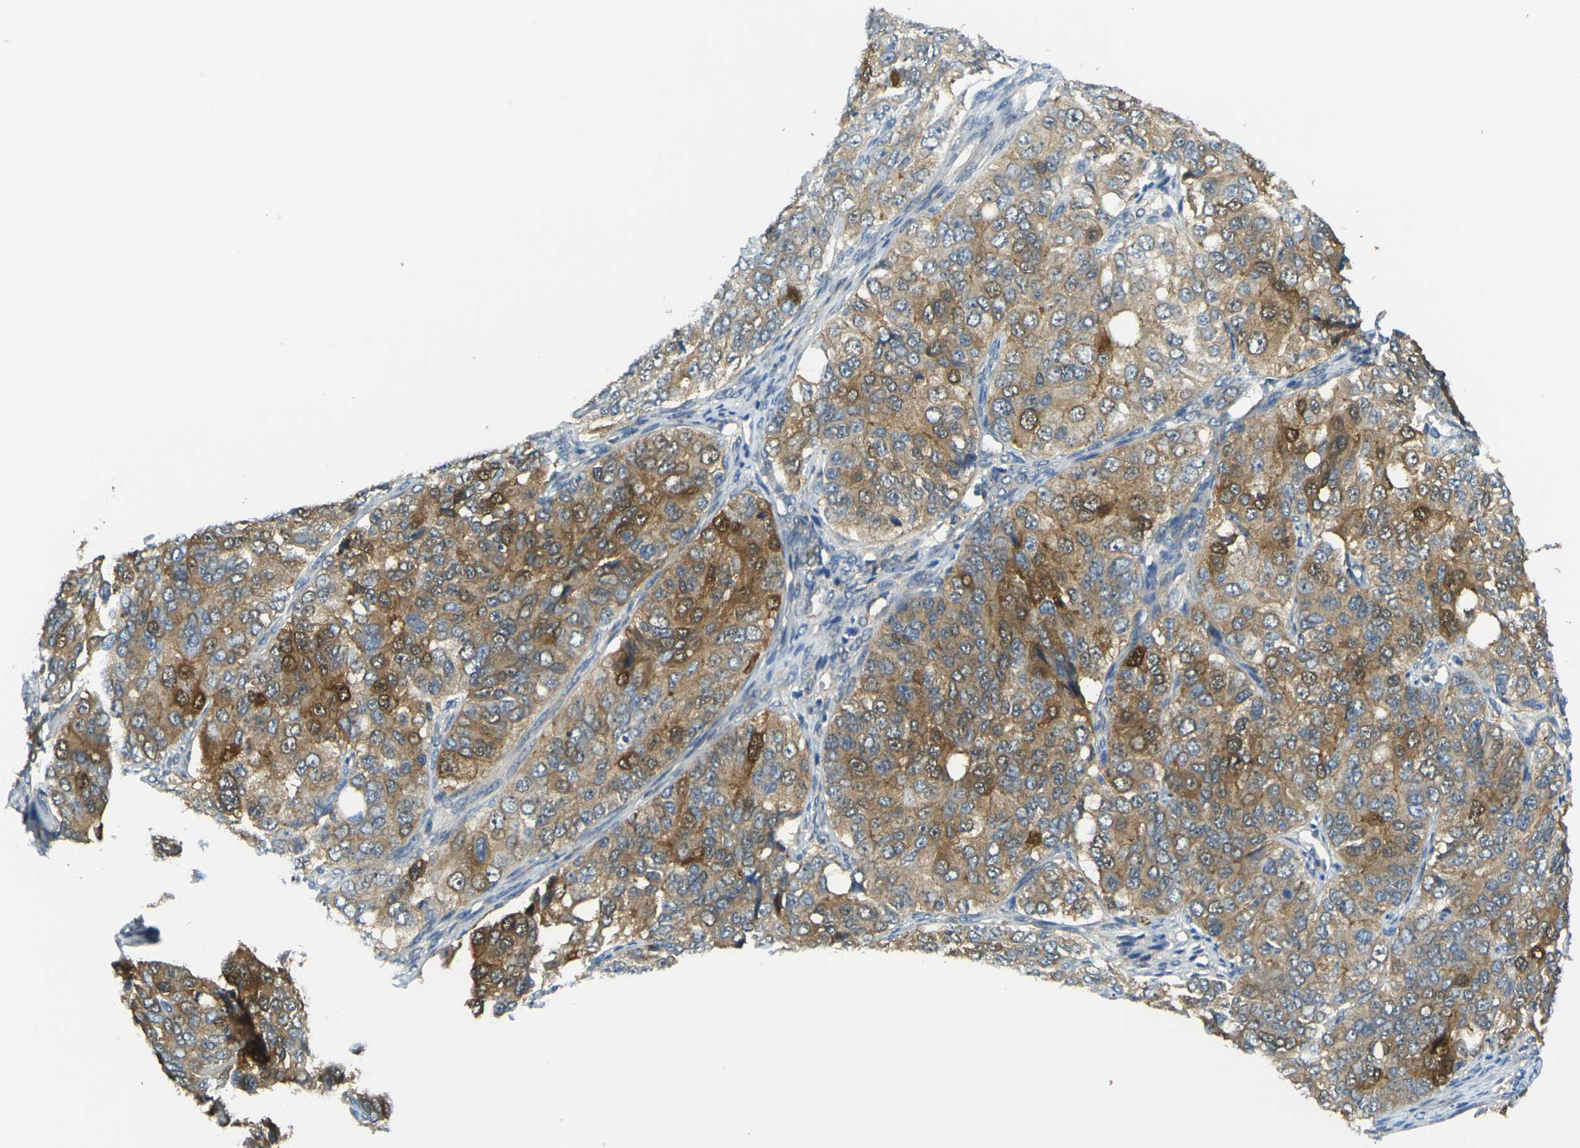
{"staining": {"intensity": "moderate", "quantity": ">75%", "location": "cytoplasmic/membranous"}, "tissue": "ovarian cancer", "cell_type": "Tumor cells", "image_type": "cancer", "snomed": [{"axis": "morphology", "description": "Carcinoma, endometroid"}, {"axis": "topography", "description": "Ovary"}], "caption": "Protein expression by immunohistochemistry reveals moderate cytoplasmic/membranous staining in approximately >75% of tumor cells in endometroid carcinoma (ovarian). (brown staining indicates protein expression, while blue staining denotes nuclei).", "gene": "RHBDD1", "patient": {"sex": "female", "age": 51}}